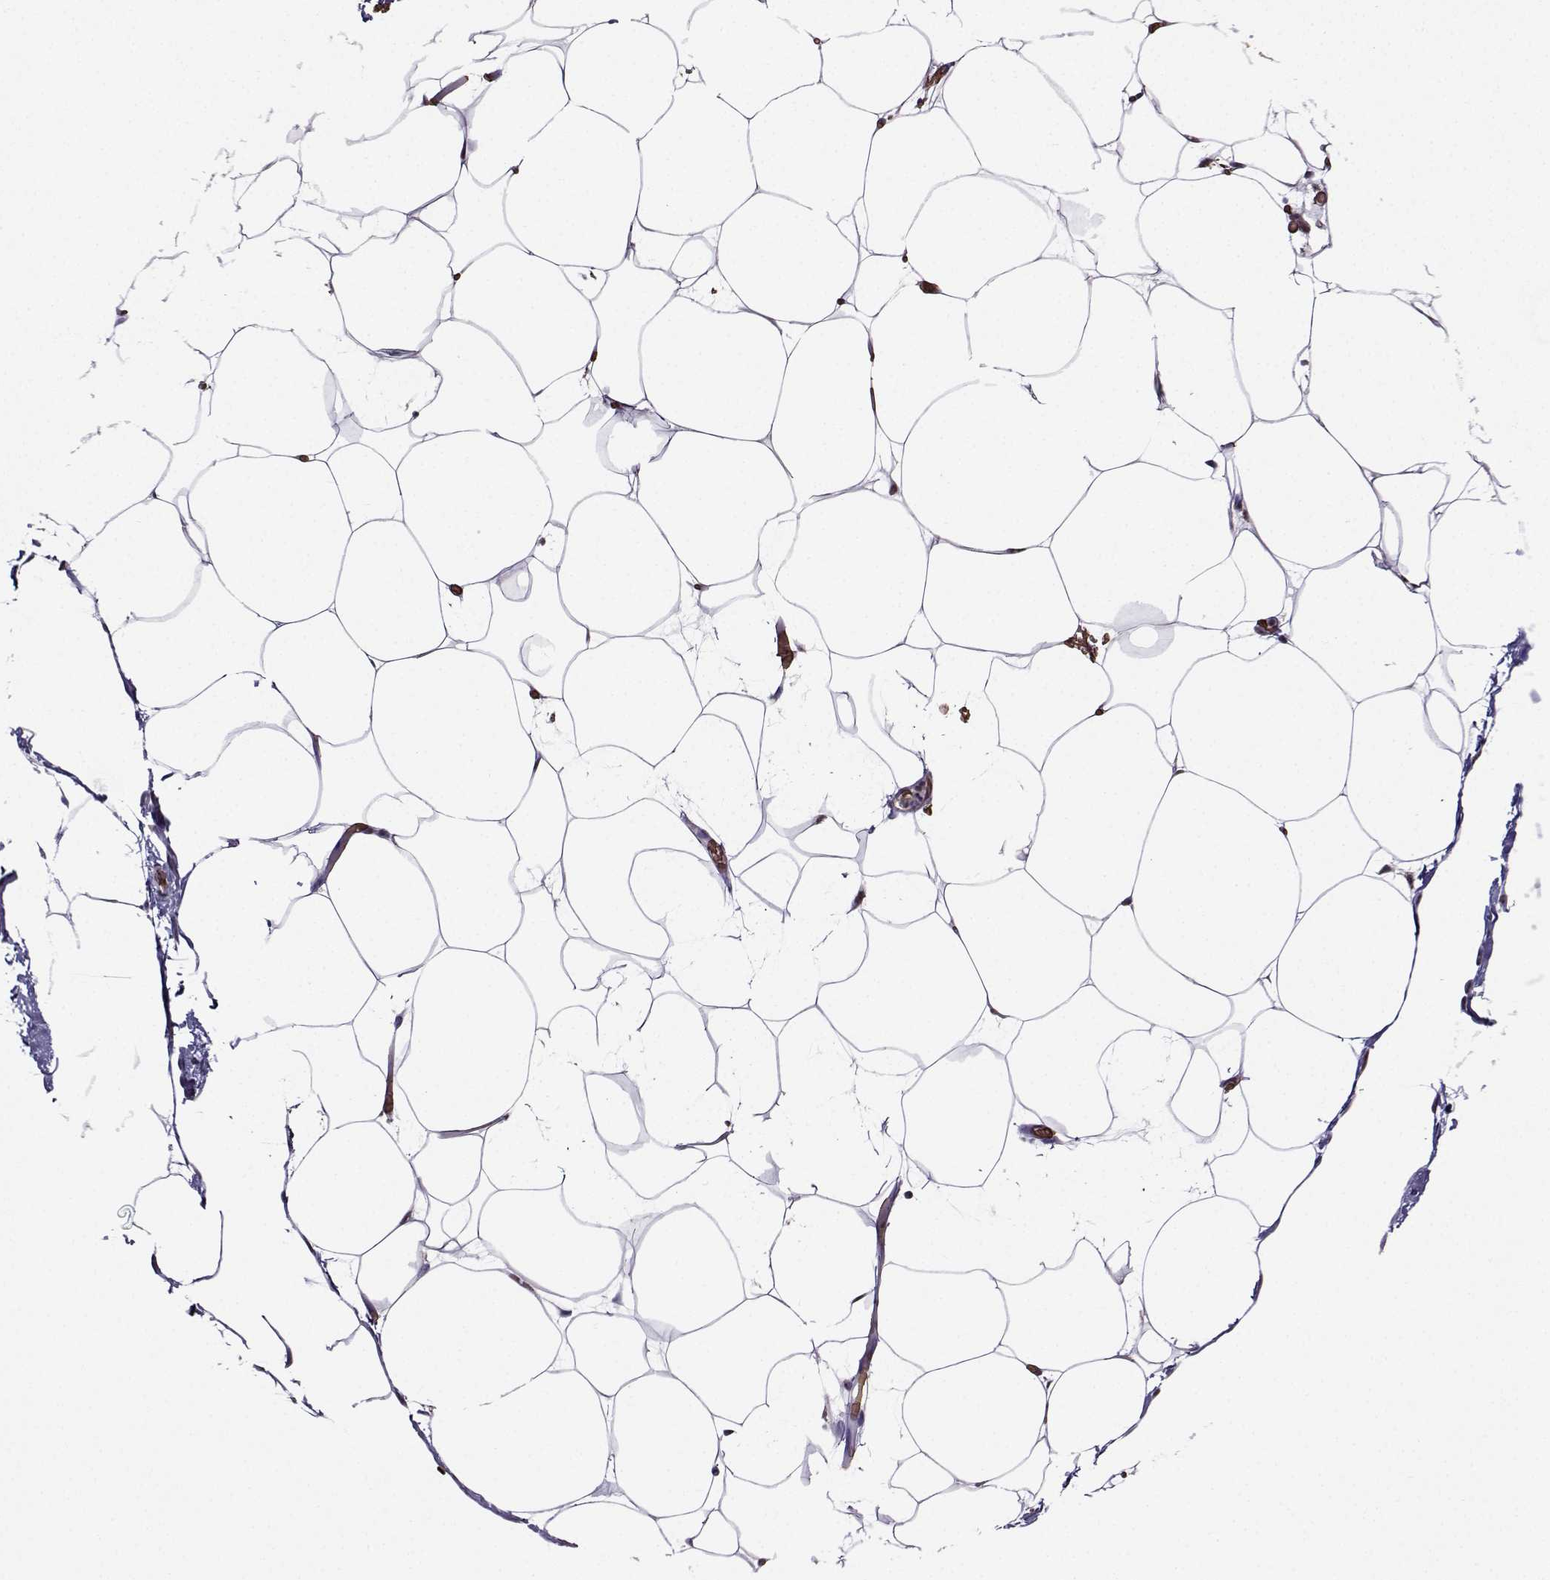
{"staining": {"intensity": "negative", "quantity": "none", "location": "none"}, "tissue": "adipose tissue", "cell_type": "Adipocytes", "image_type": "normal", "snomed": [{"axis": "morphology", "description": "Normal tissue, NOS"}, {"axis": "topography", "description": "Adipose tissue"}], "caption": "Normal adipose tissue was stained to show a protein in brown. There is no significant staining in adipocytes. The staining is performed using DAB (3,3'-diaminobenzidine) brown chromogen with nuclei counter-stained in using hematoxylin.", "gene": "CCNK", "patient": {"sex": "male", "age": 57}}